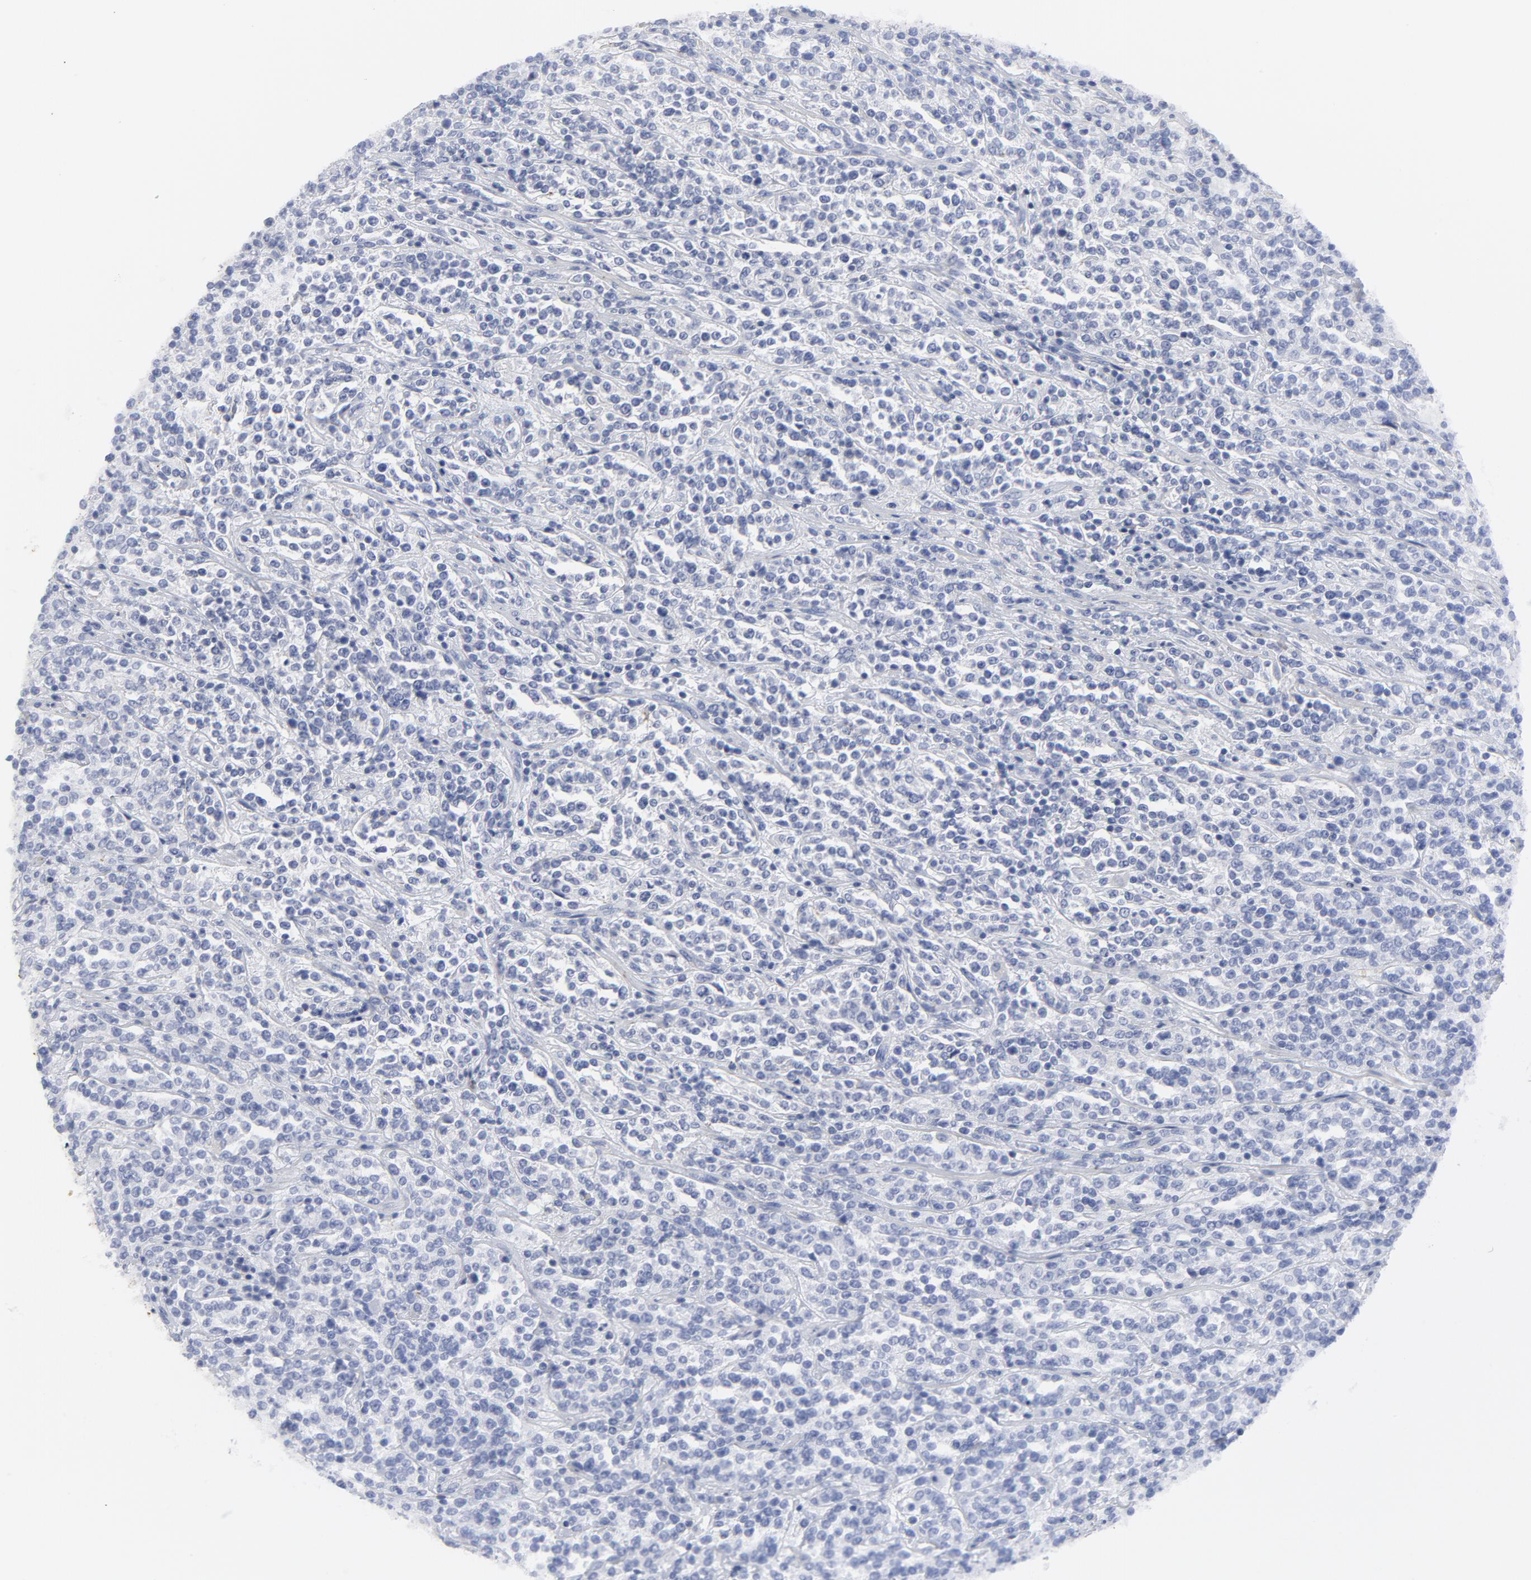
{"staining": {"intensity": "negative", "quantity": "none", "location": "none"}, "tissue": "lymphoma", "cell_type": "Tumor cells", "image_type": "cancer", "snomed": [{"axis": "morphology", "description": "Malignant lymphoma, non-Hodgkin's type, High grade"}, {"axis": "topography", "description": "Soft tissue"}], "caption": "Protein analysis of high-grade malignant lymphoma, non-Hodgkin's type demonstrates no significant positivity in tumor cells.", "gene": "TSPAN6", "patient": {"sex": "male", "age": 18}}